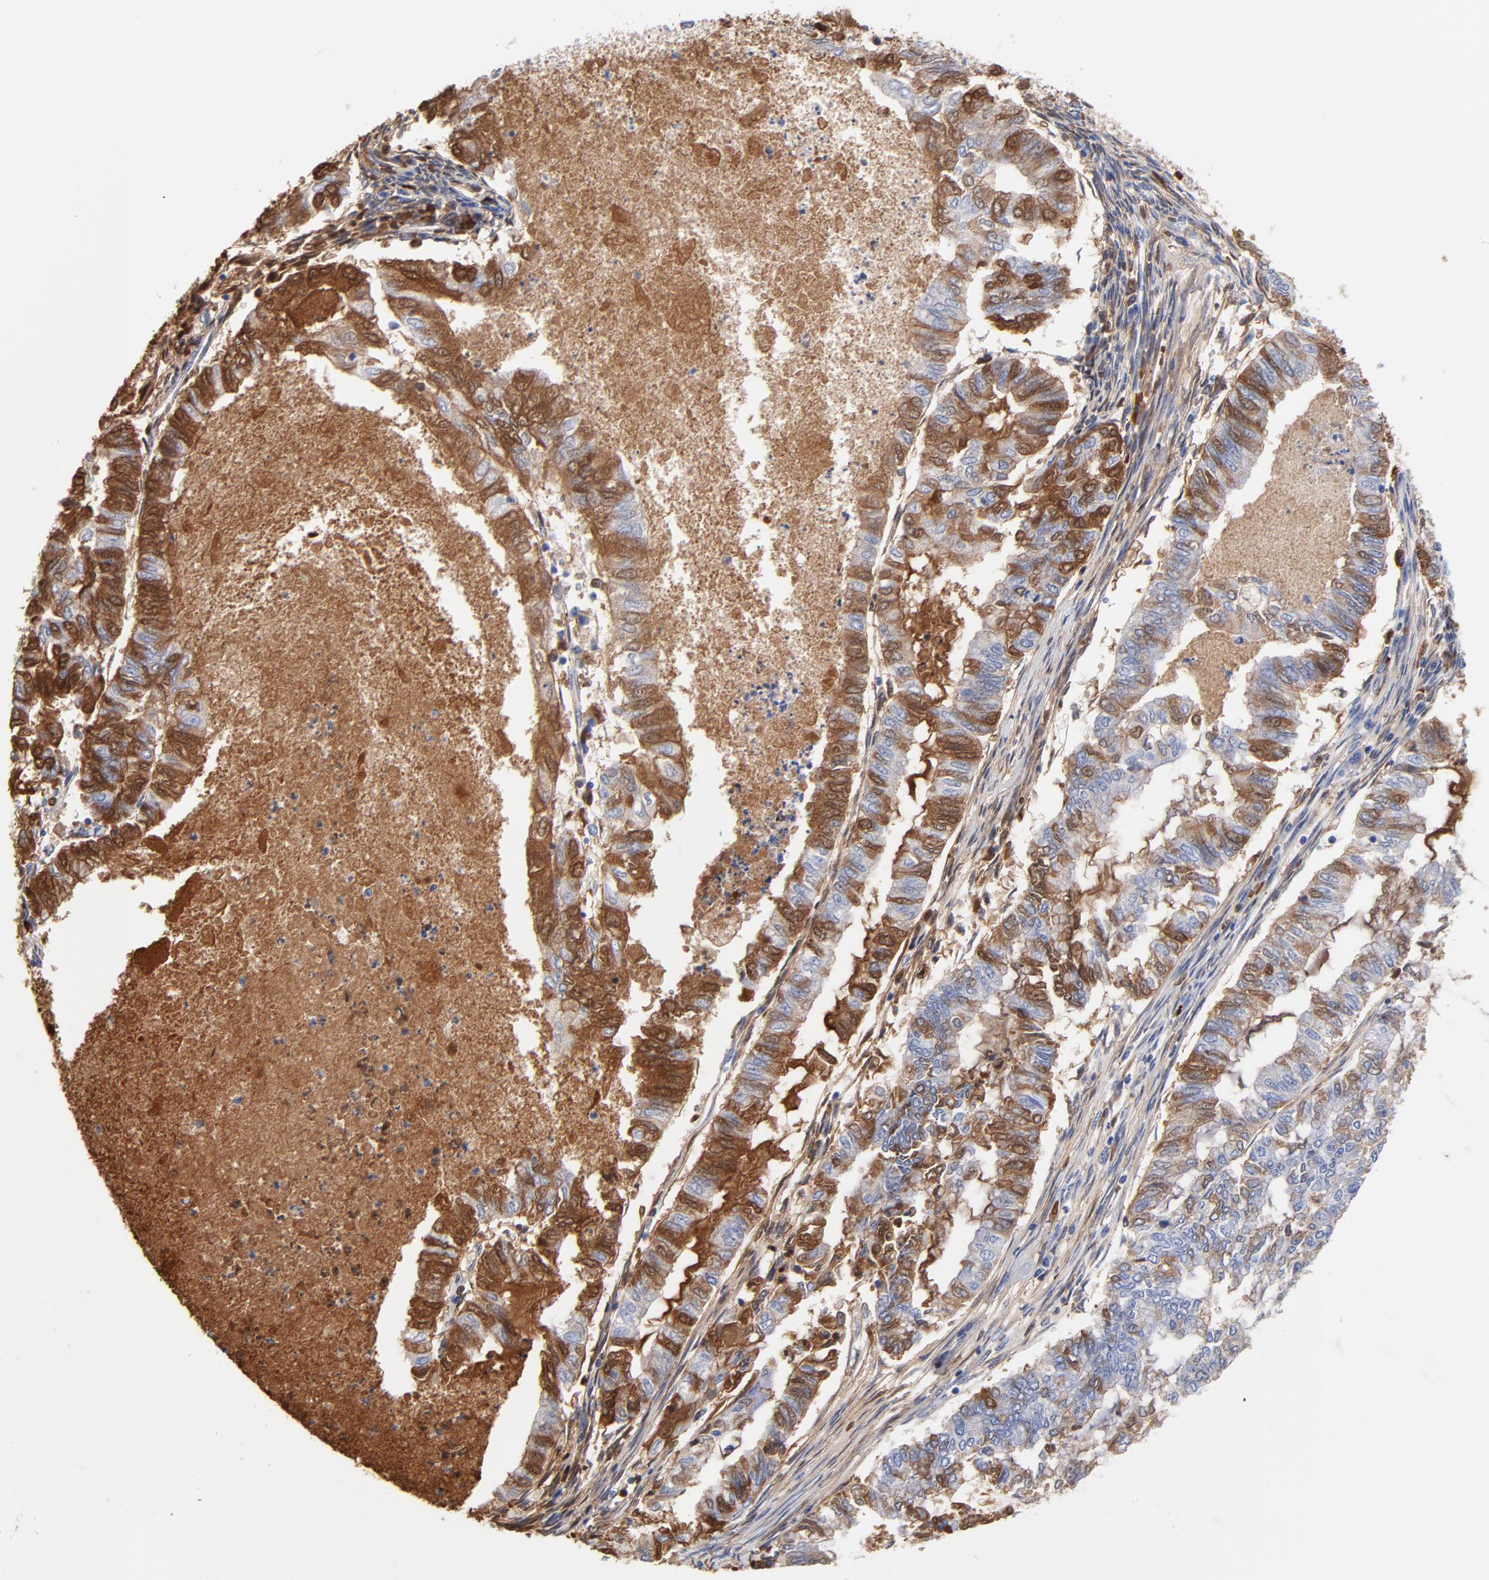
{"staining": {"intensity": "moderate", "quantity": "25%-75%", "location": "cytoplasmic/membranous,nuclear"}, "tissue": "endometrial cancer", "cell_type": "Tumor cells", "image_type": "cancer", "snomed": [{"axis": "morphology", "description": "Adenocarcinoma, NOS"}, {"axis": "topography", "description": "Endometrium"}], "caption": "Protein analysis of endometrial adenocarcinoma tissue shows moderate cytoplasmic/membranous and nuclear positivity in about 25%-75% of tumor cells.", "gene": "IGLV3-10", "patient": {"sex": "female", "age": 79}}